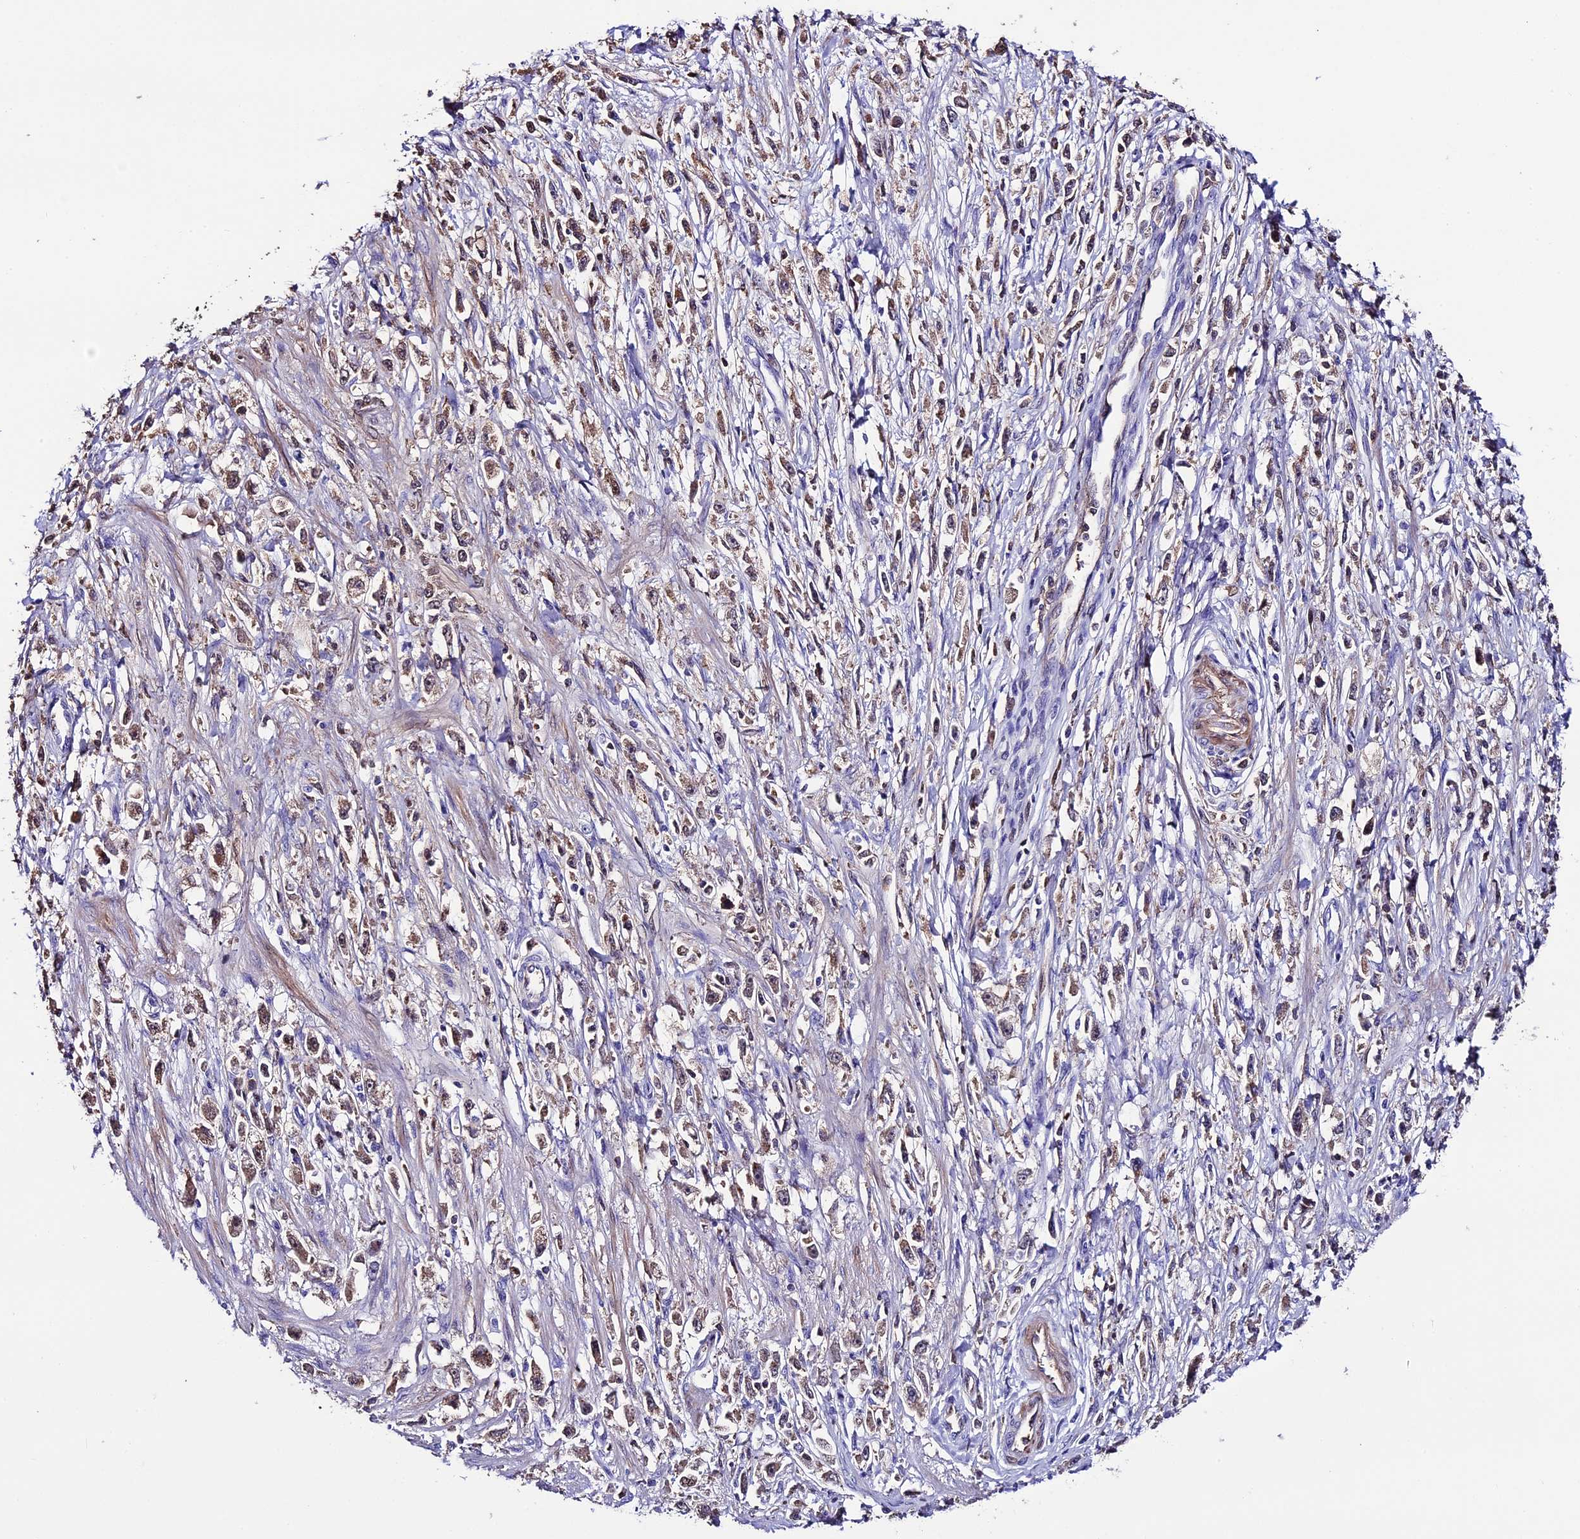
{"staining": {"intensity": "weak", "quantity": ">75%", "location": "cytoplasmic/membranous"}, "tissue": "stomach cancer", "cell_type": "Tumor cells", "image_type": "cancer", "snomed": [{"axis": "morphology", "description": "Adenocarcinoma, NOS"}, {"axis": "topography", "description": "Stomach"}], "caption": "Stomach cancer (adenocarcinoma) stained for a protein (brown) demonstrates weak cytoplasmic/membranous positive positivity in approximately >75% of tumor cells.", "gene": "TCP11L2", "patient": {"sex": "female", "age": 59}}